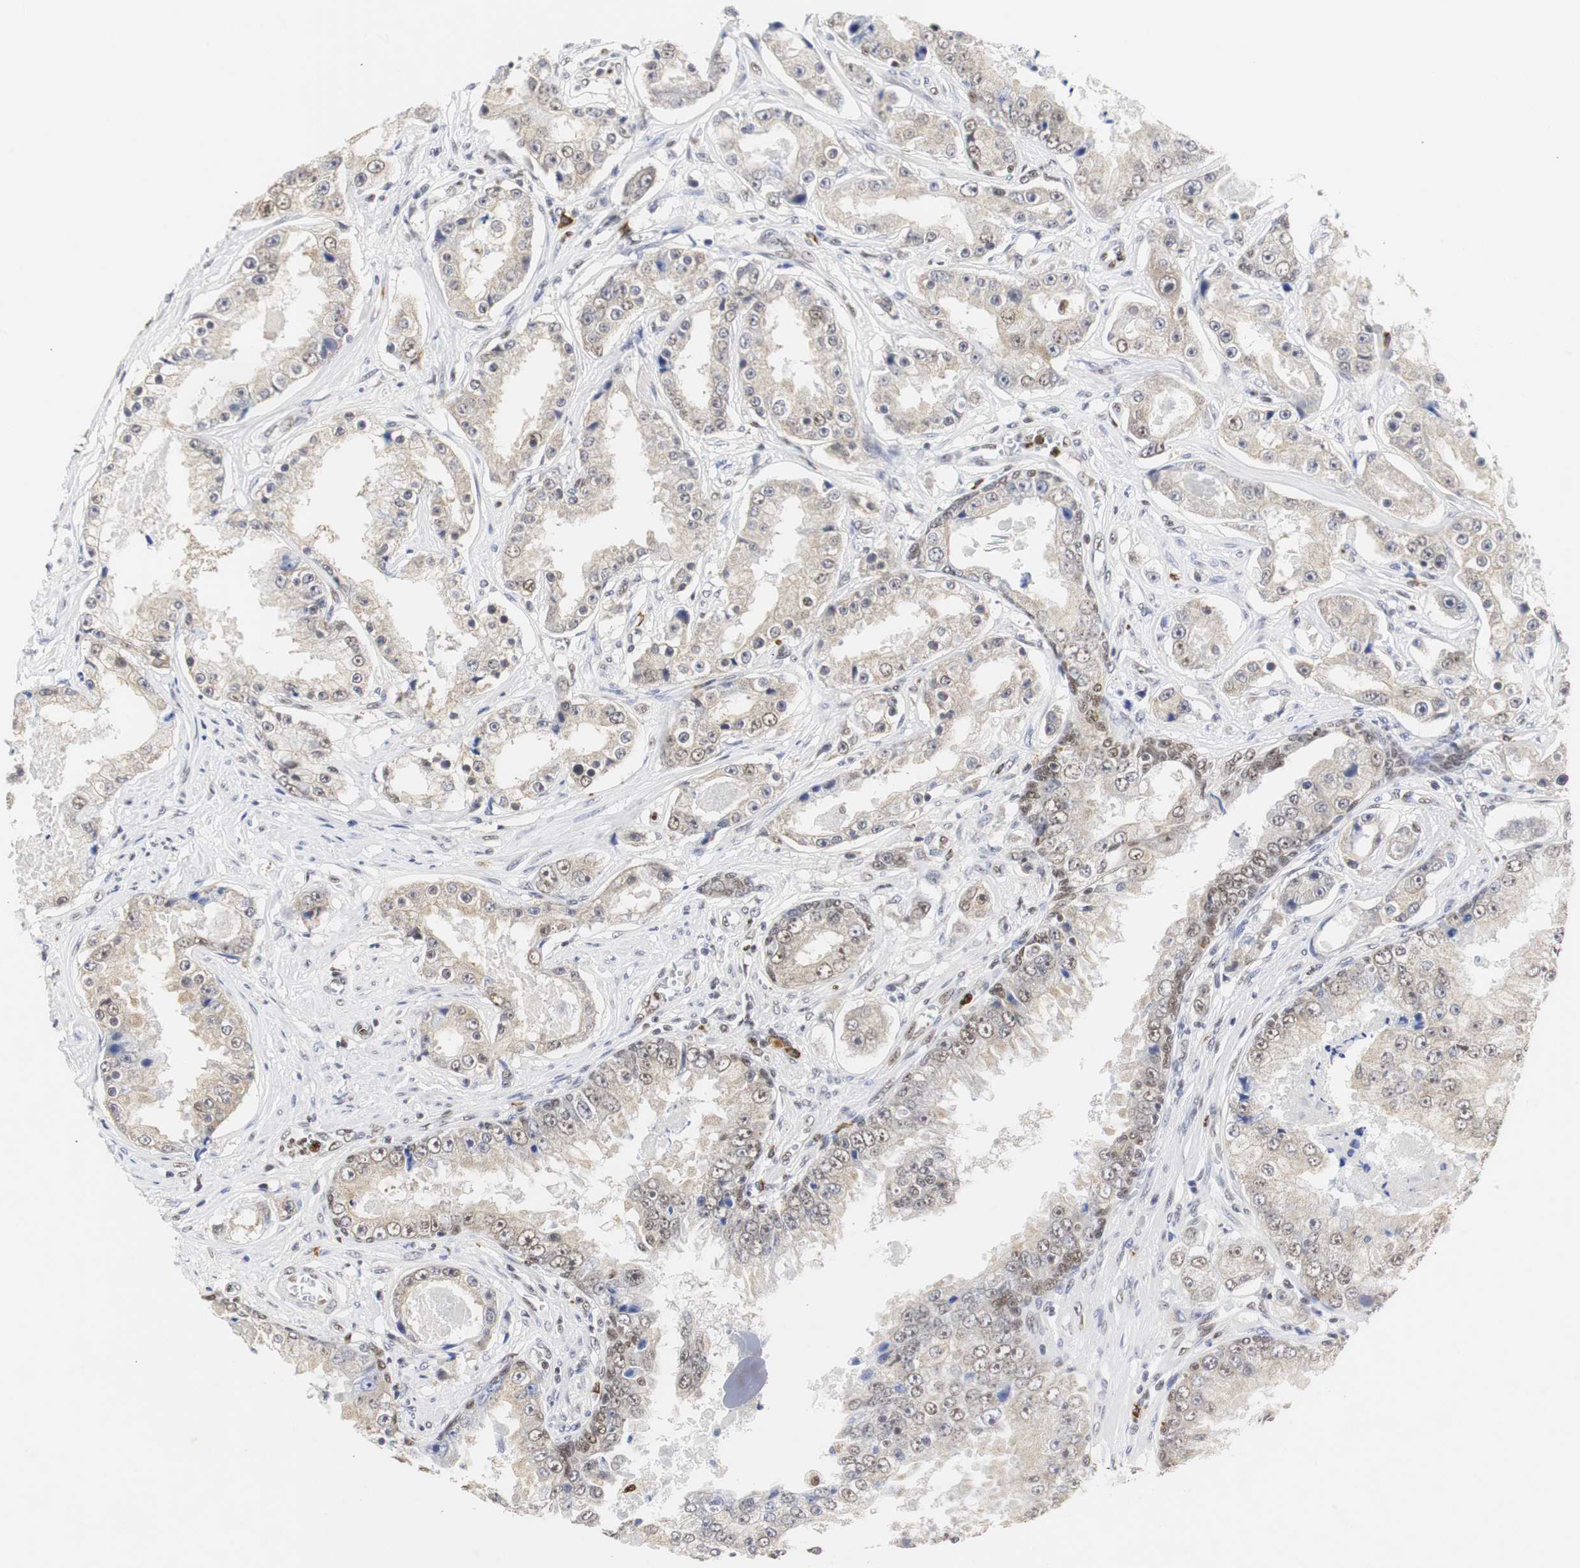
{"staining": {"intensity": "weak", "quantity": ">75%", "location": "cytoplasmic/membranous"}, "tissue": "prostate cancer", "cell_type": "Tumor cells", "image_type": "cancer", "snomed": [{"axis": "morphology", "description": "Adenocarcinoma, High grade"}, {"axis": "topography", "description": "Prostate"}], "caption": "Prostate cancer stained for a protein displays weak cytoplasmic/membranous positivity in tumor cells.", "gene": "ZFC3H1", "patient": {"sex": "male", "age": 73}}